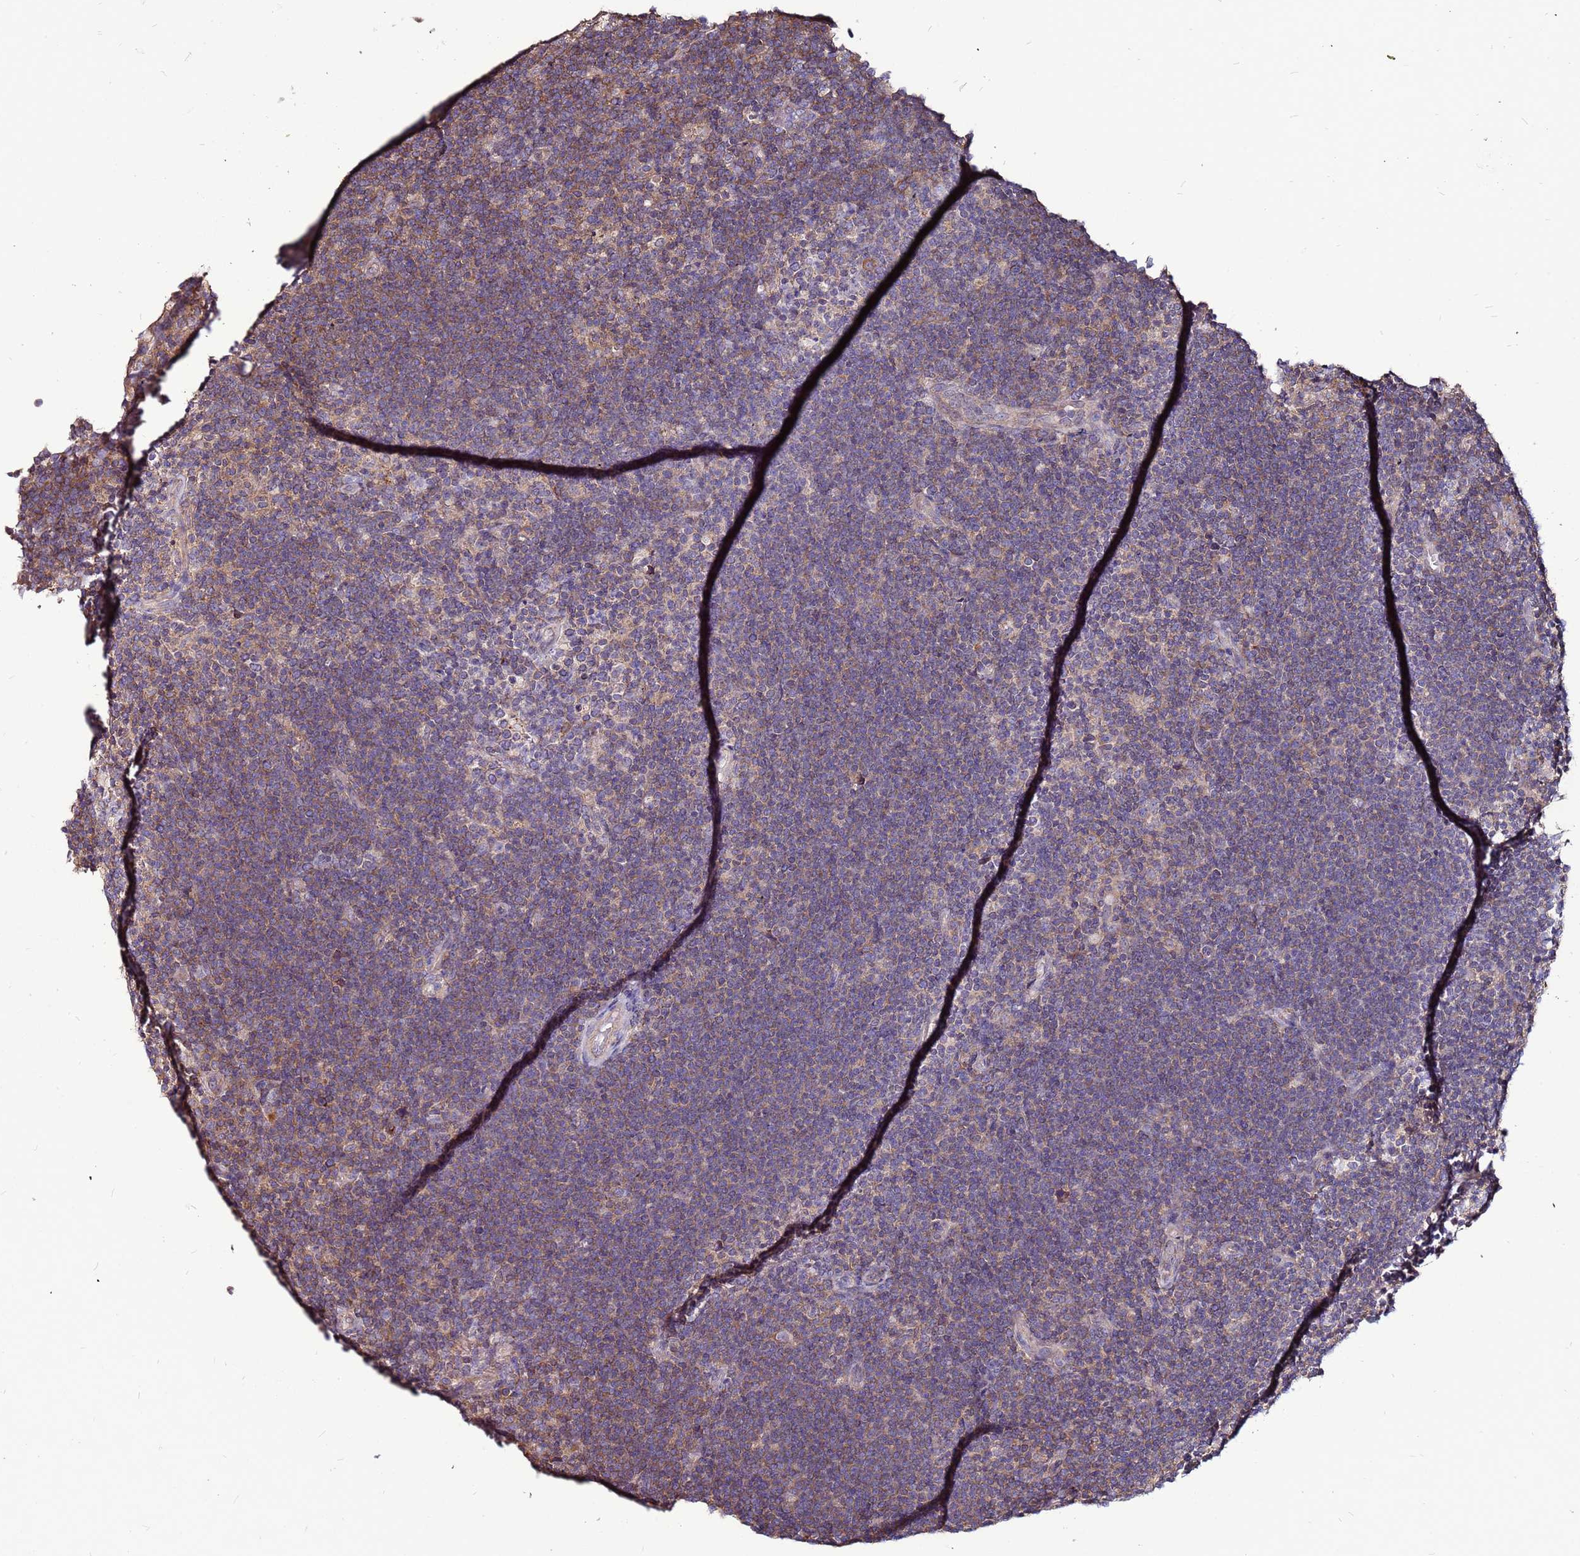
{"staining": {"intensity": "negative", "quantity": "none", "location": "none"}, "tissue": "lymphoma", "cell_type": "Tumor cells", "image_type": "cancer", "snomed": [{"axis": "morphology", "description": "Hodgkin's disease, NOS"}, {"axis": "topography", "description": "Lymph node"}], "caption": "Immunohistochemistry (IHC) of human lymphoma reveals no staining in tumor cells.", "gene": "NRN1L", "patient": {"sex": "female", "age": 57}}